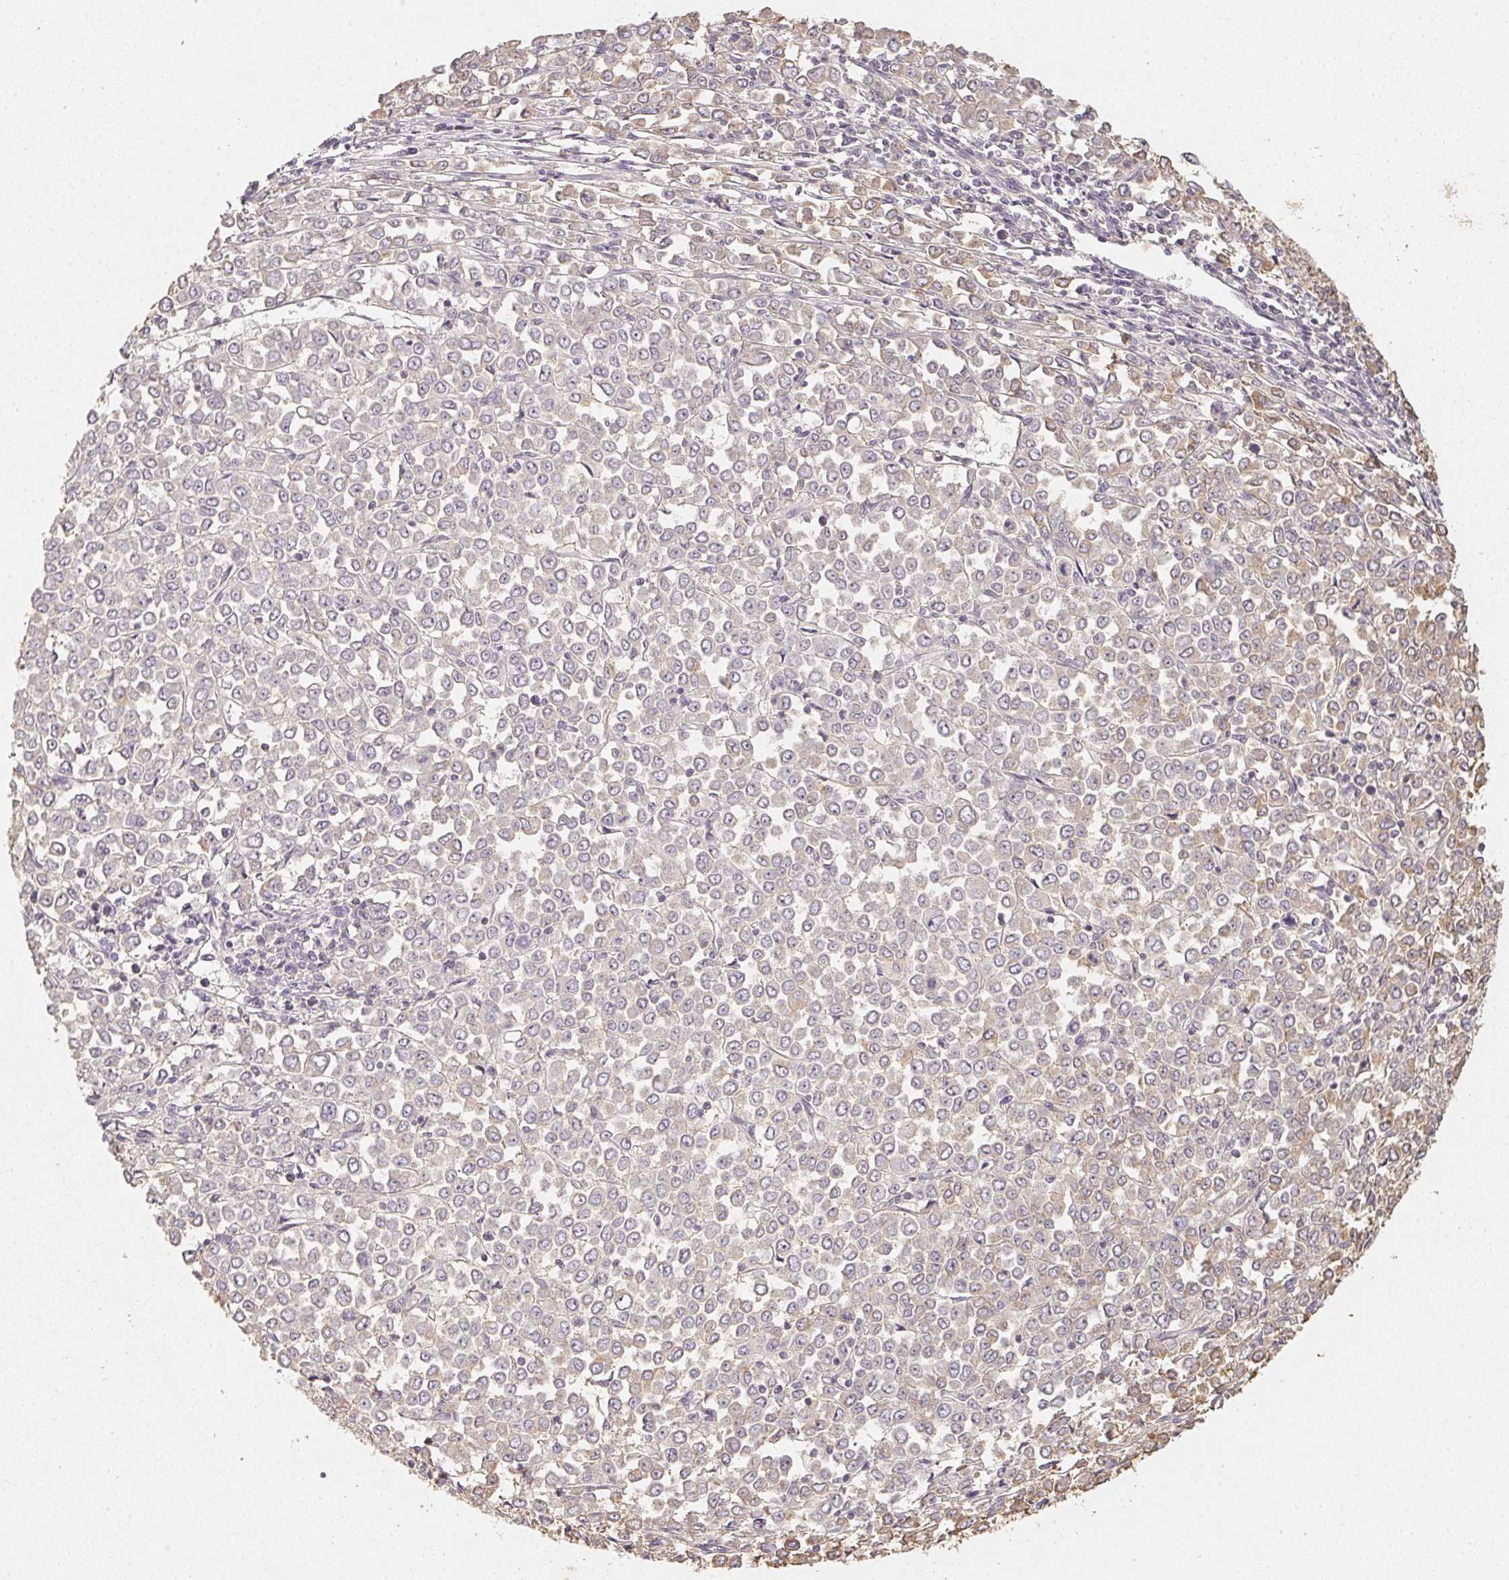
{"staining": {"intensity": "negative", "quantity": "none", "location": "none"}, "tissue": "stomach cancer", "cell_type": "Tumor cells", "image_type": "cancer", "snomed": [{"axis": "morphology", "description": "Adenocarcinoma, NOS"}, {"axis": "topography", "description": "Stomach, upper"}], "caption": "Tumor cells show no significant expression in stomach cancer.", "gene": "SOAT1", "patient": {"sex": "male", "age": 70}}